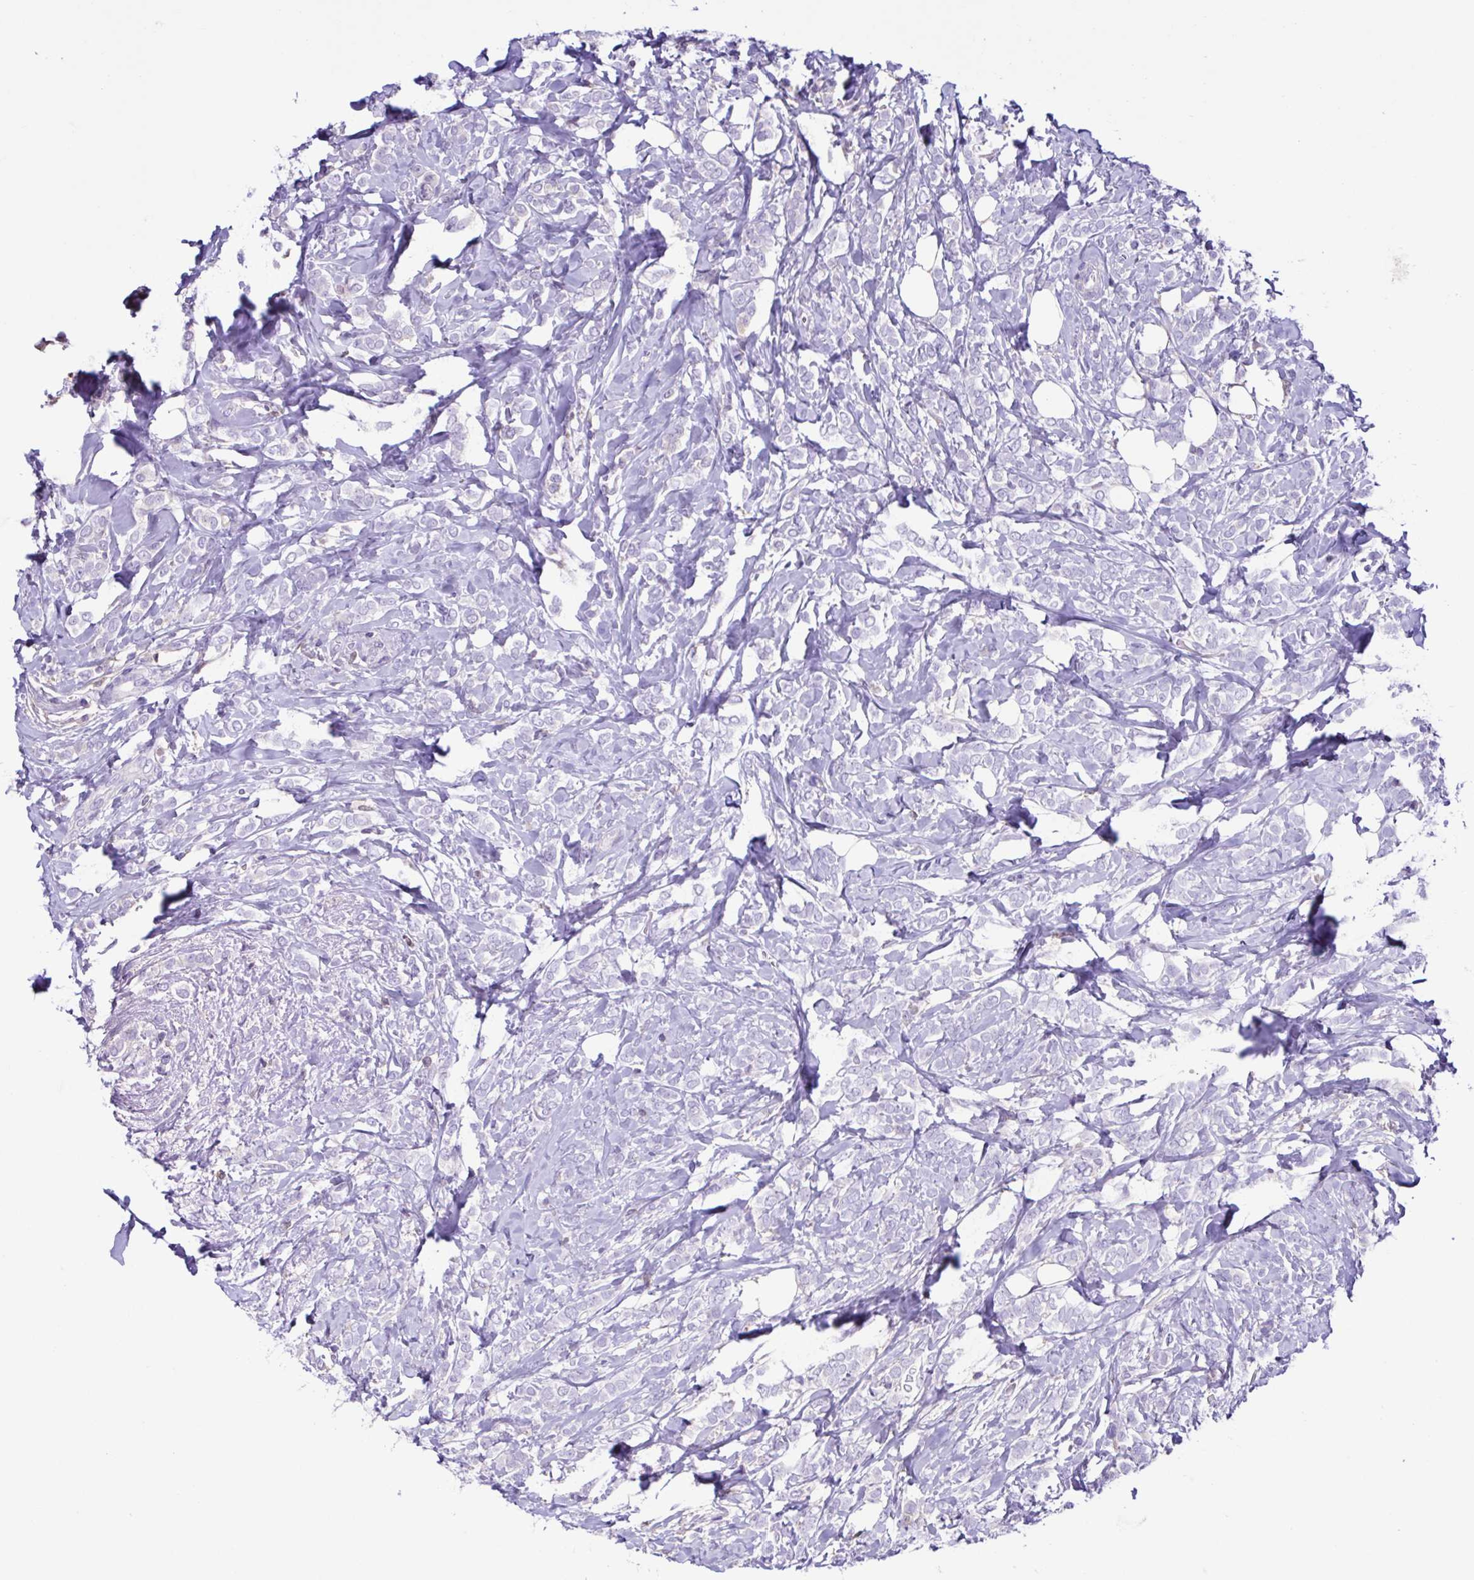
{"staining": {"intensity": "negative", "quantity": "none", "location": "none"}, "tissue": "breast cancer", "cell_type": "Tumor cells", "image_type": "cancer", "snomed": [{"axis": "morphology", "description": "Lobular carcinoma"}, {"axis": "topography", "description": "Breast"}], "caption": "The micrograph exhibits no significant expression in tumor cells of breast cancer.", "gene": "ANXA10", "patient": {"sex": "female", "age": 49}}